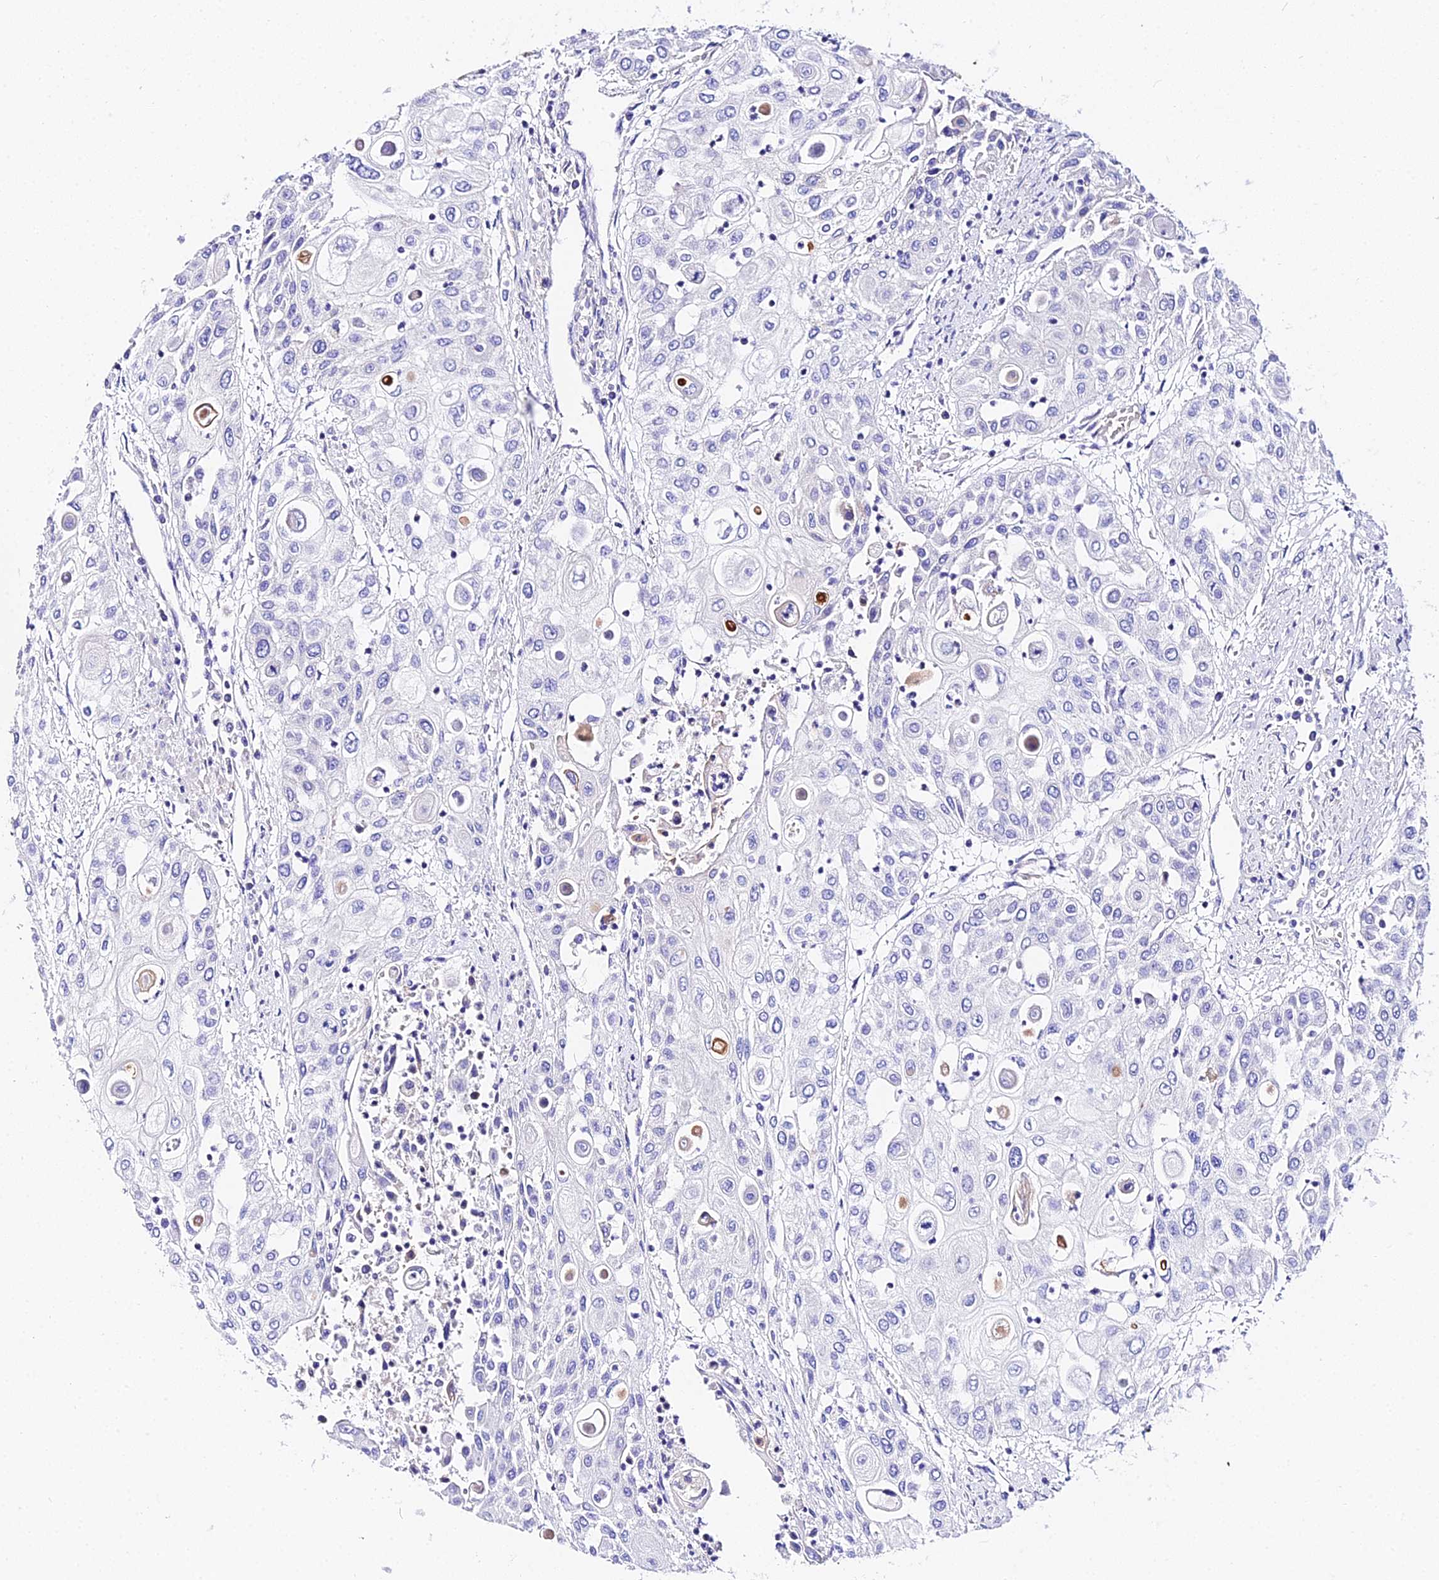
{"staining": {"intensity": "negative", "quantity": "none", "location": "none"}, "tissue": "urothelial cancer", "cell_type": "Tumor cells", "image_type": "cancer", "snomed": [{"axis": "morphology", "description": "Urothelial carcinoma, High grade"}, {"axis": "topography", "description": "Urinary bladder"}], "caption": "There is no significant positivity in tumor cells of urothelial carcinoma (high-grade).", "gene": "DAW1", "patient": {"sex": "female", "age": 79}}